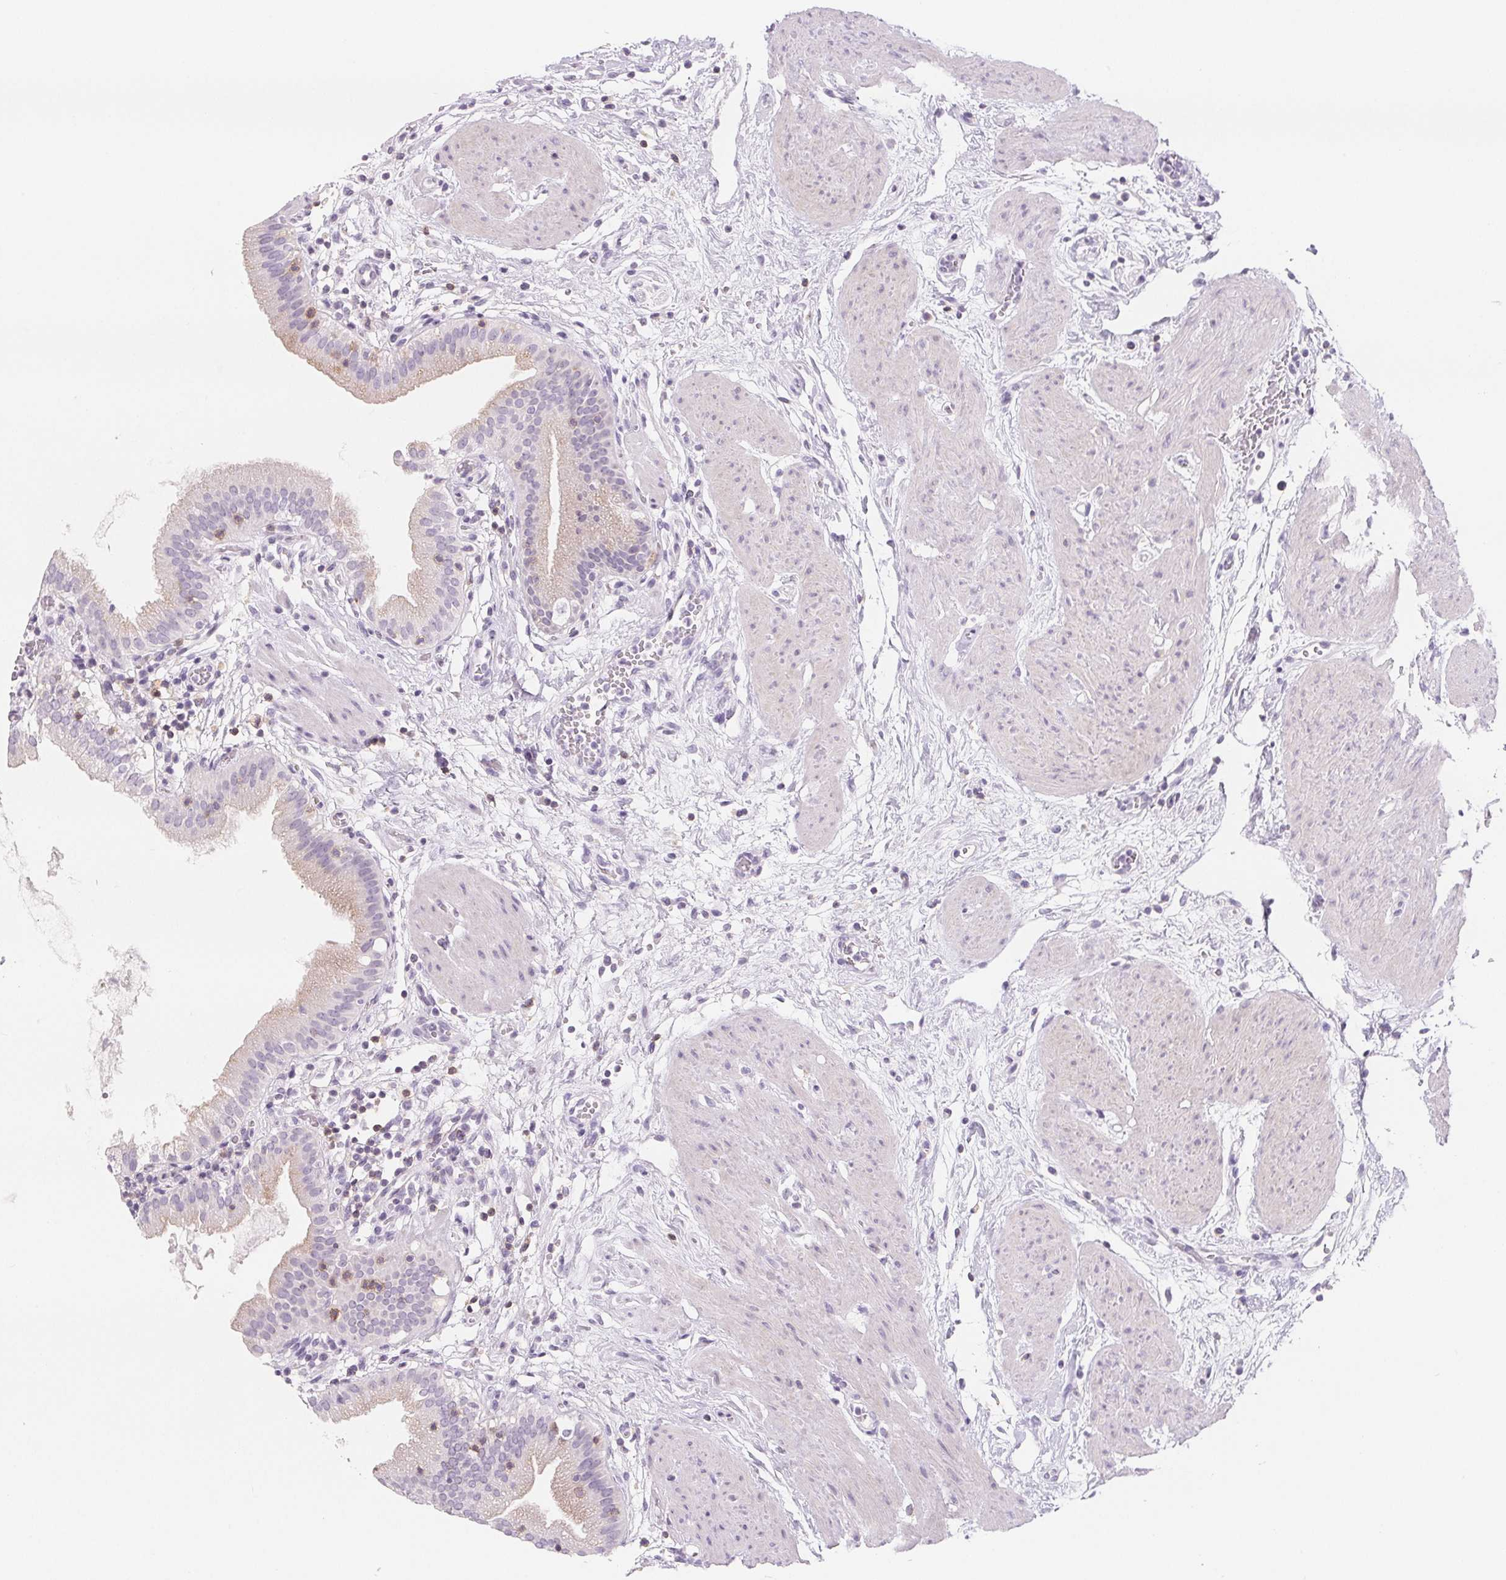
{"staining": {"intensity": "negative", "quantity": "none", "location": "none"}, "tissue": "gallbladder", "cell_type": "Glandular cells", "image_type": "normal", "snomed": [{"axis": "morphology", "description": "Normal tissue, NOS"}, {"axis": "topography", "description": "Gallbladder"}], "caption": "High magnification brightfield microscopy of benign gallbladder stained with DAB (brown) and counterstained with hematoxylin (blue): glandular cells show no significant expression. Brightfield microscopy of immunohistochemistry stained with DAB (brown) and hematoxylin (blue), captured at high magnification.", "gene": "CD69", "patient": {"sex": "female", "age": 65}}